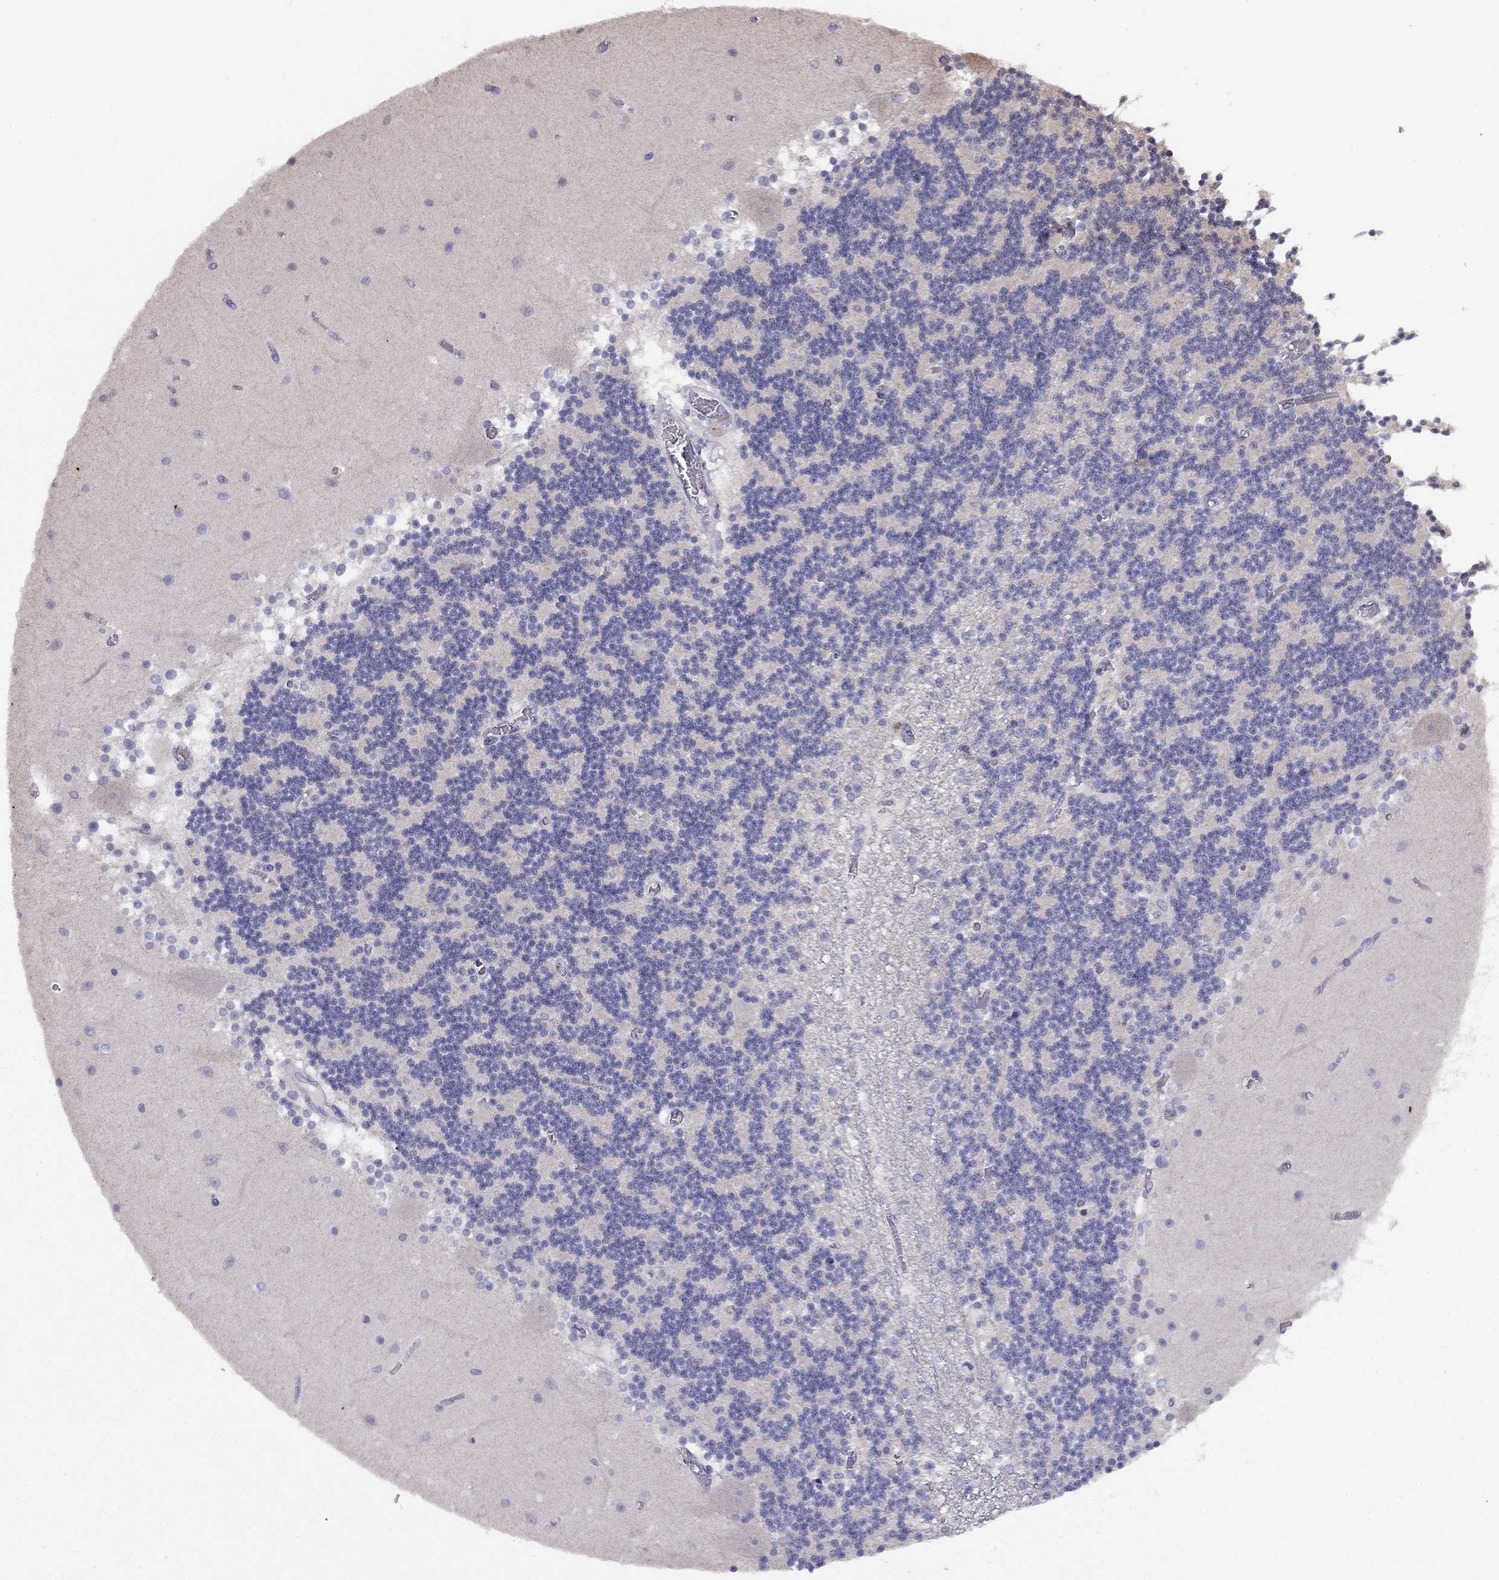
{"staining": {"intensity": "negative", "quantity": "none", "location": "none"}, "tissue": "cerebellum", "cell_type": "Cells in granular layer", "image_type": "normal", "snomed": [{"axis": "morphology", "description": "Normal tissue, NOS"}, {"axis": "topography", "description": "Cerebellum"}], "caption": "This is an IHC histopathology image of unremarkable cerebellum. There is no expression in cells in granular layer.", "gene": "CITED1", "patient": {"sex": "female", "age": 28}}